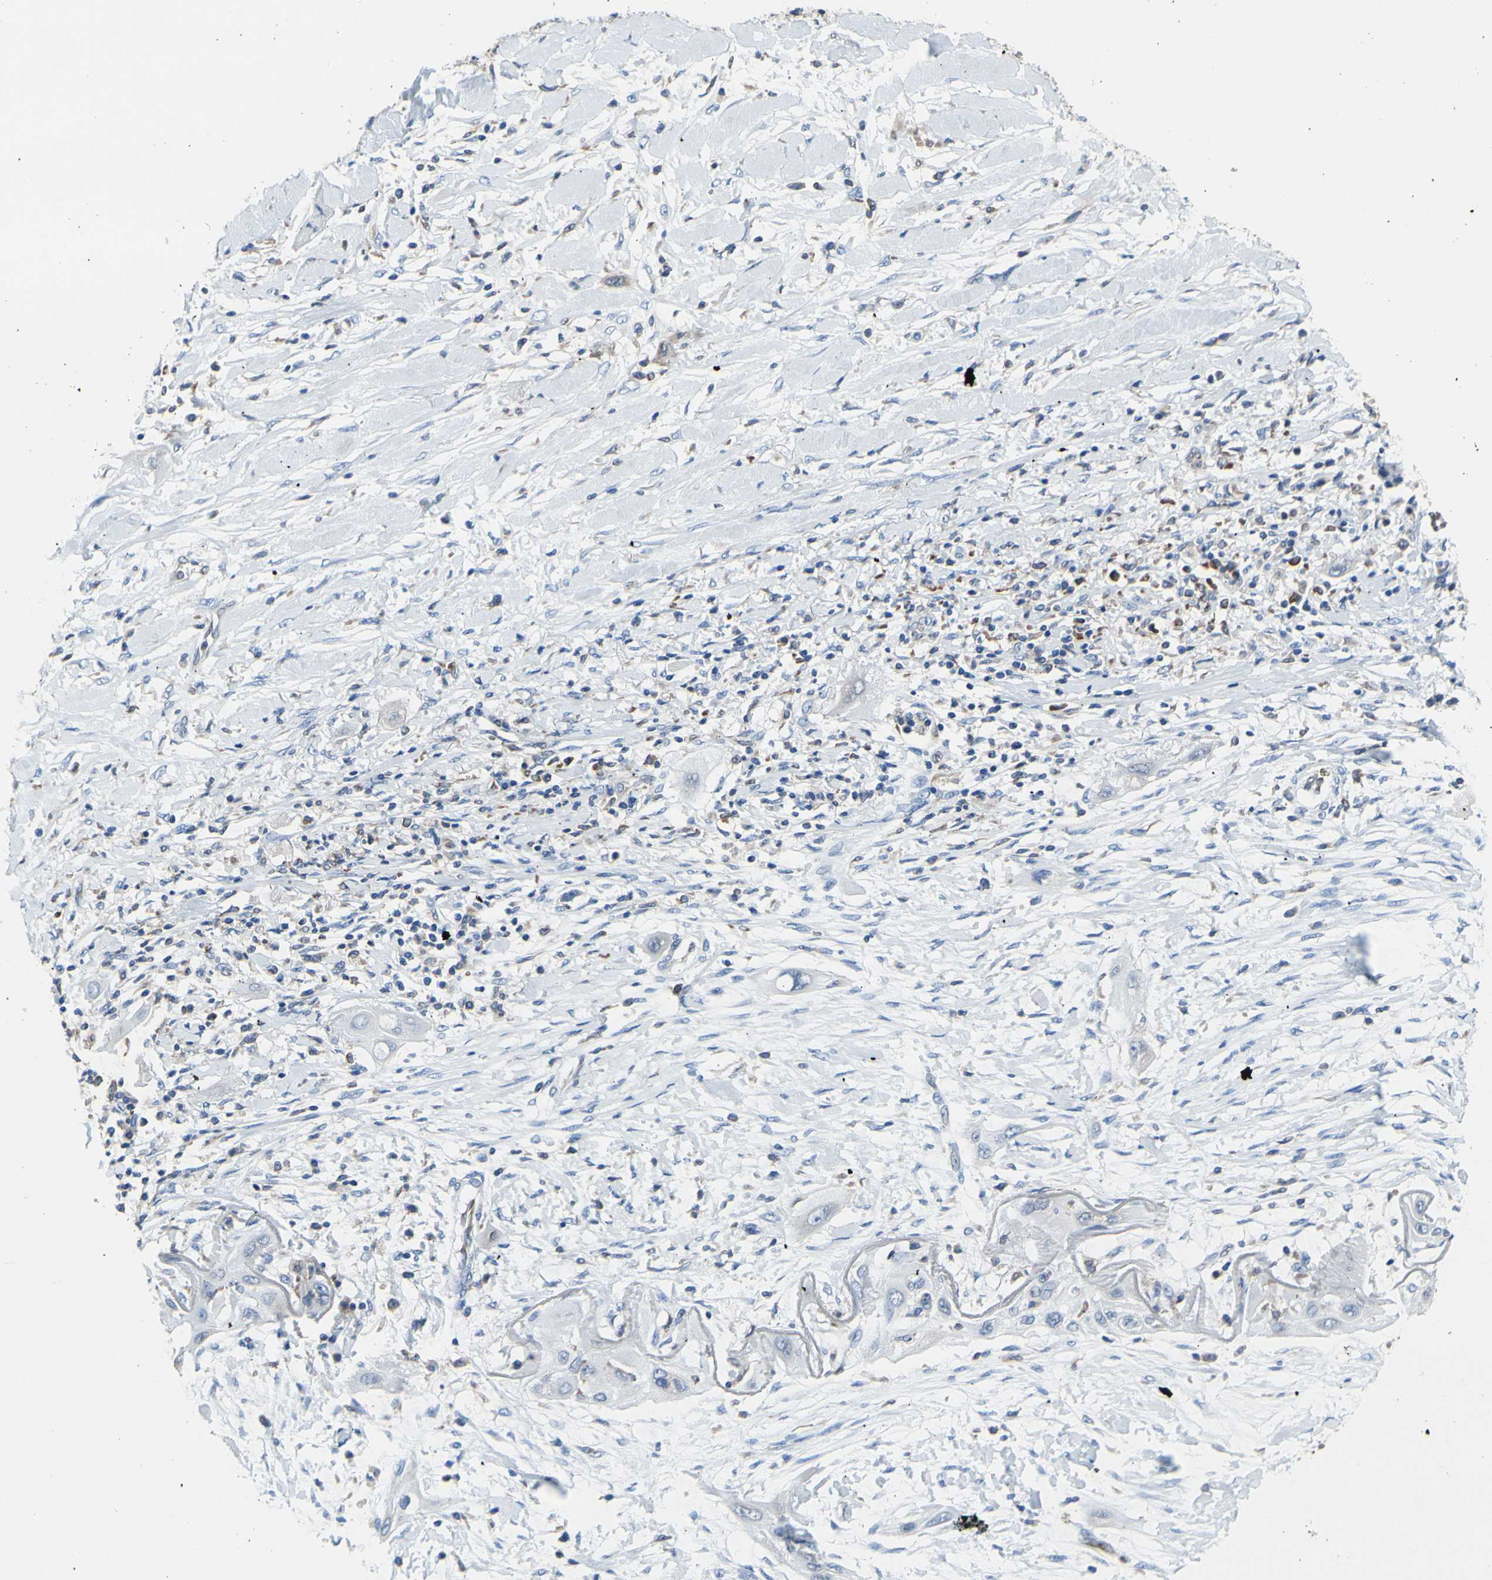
{"staining": {"intensity": "negative", "quantity": "none", "location": "none"}, "tissue": "lung cancer", "cell_type": "Tumor cells", "image_type": "cancer", "snomed": [{"axis": "morphology", "description": "Squamous cell carcinoma, NOS"}, {"axis": "topography", "description": "Lung"}], "caption": "This is an immunohistochemistry photomicrograph of human squamous cell carcinoma (lung). There is no positivity in tumor cells.", "gene": "MGST2", "patient": {"sex": "female", "age": 47}}